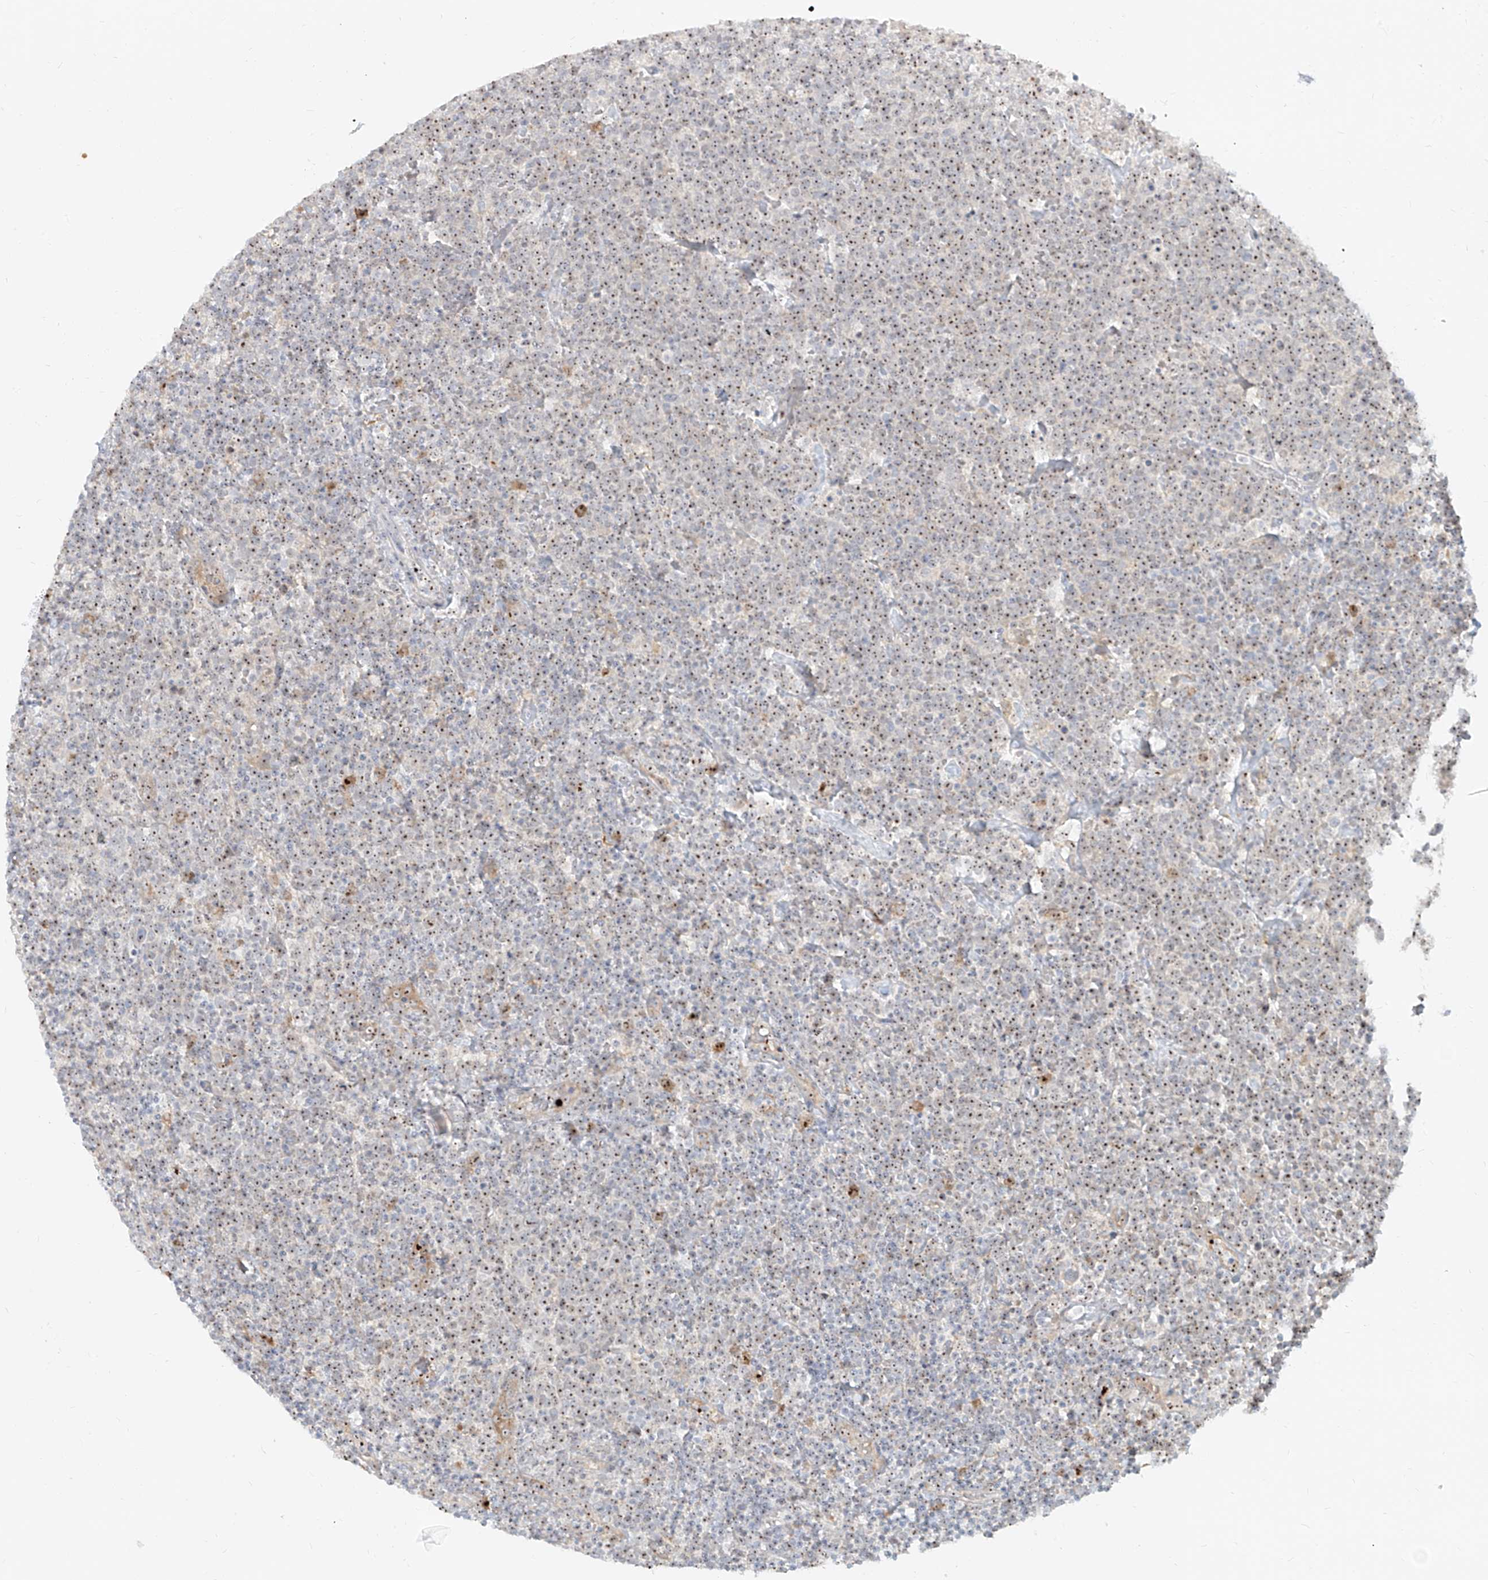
{"staining": {"intensity": "moderate", "quantity": ">75%", "location": "nuclear"}, "tissue": "lymphoma", "cell_type": "Tumor cells", "image_type": "cancer", "snomed": [{"axis": "morphology", "description": "Malignant lymphoma, non-Hodgkin's type, High grade"}, {"axis": "topography", "description": "Lymph node"}], "caption": "This is an image of immunohistochemistry (IHC) staining of malignant lymphoma, non-Hodgkin's type (high-grade), which shows moderate expression in the nuclear of tumor cells.", "gene": "BYSL", "patient": {"sex": "male", "age": 61}}